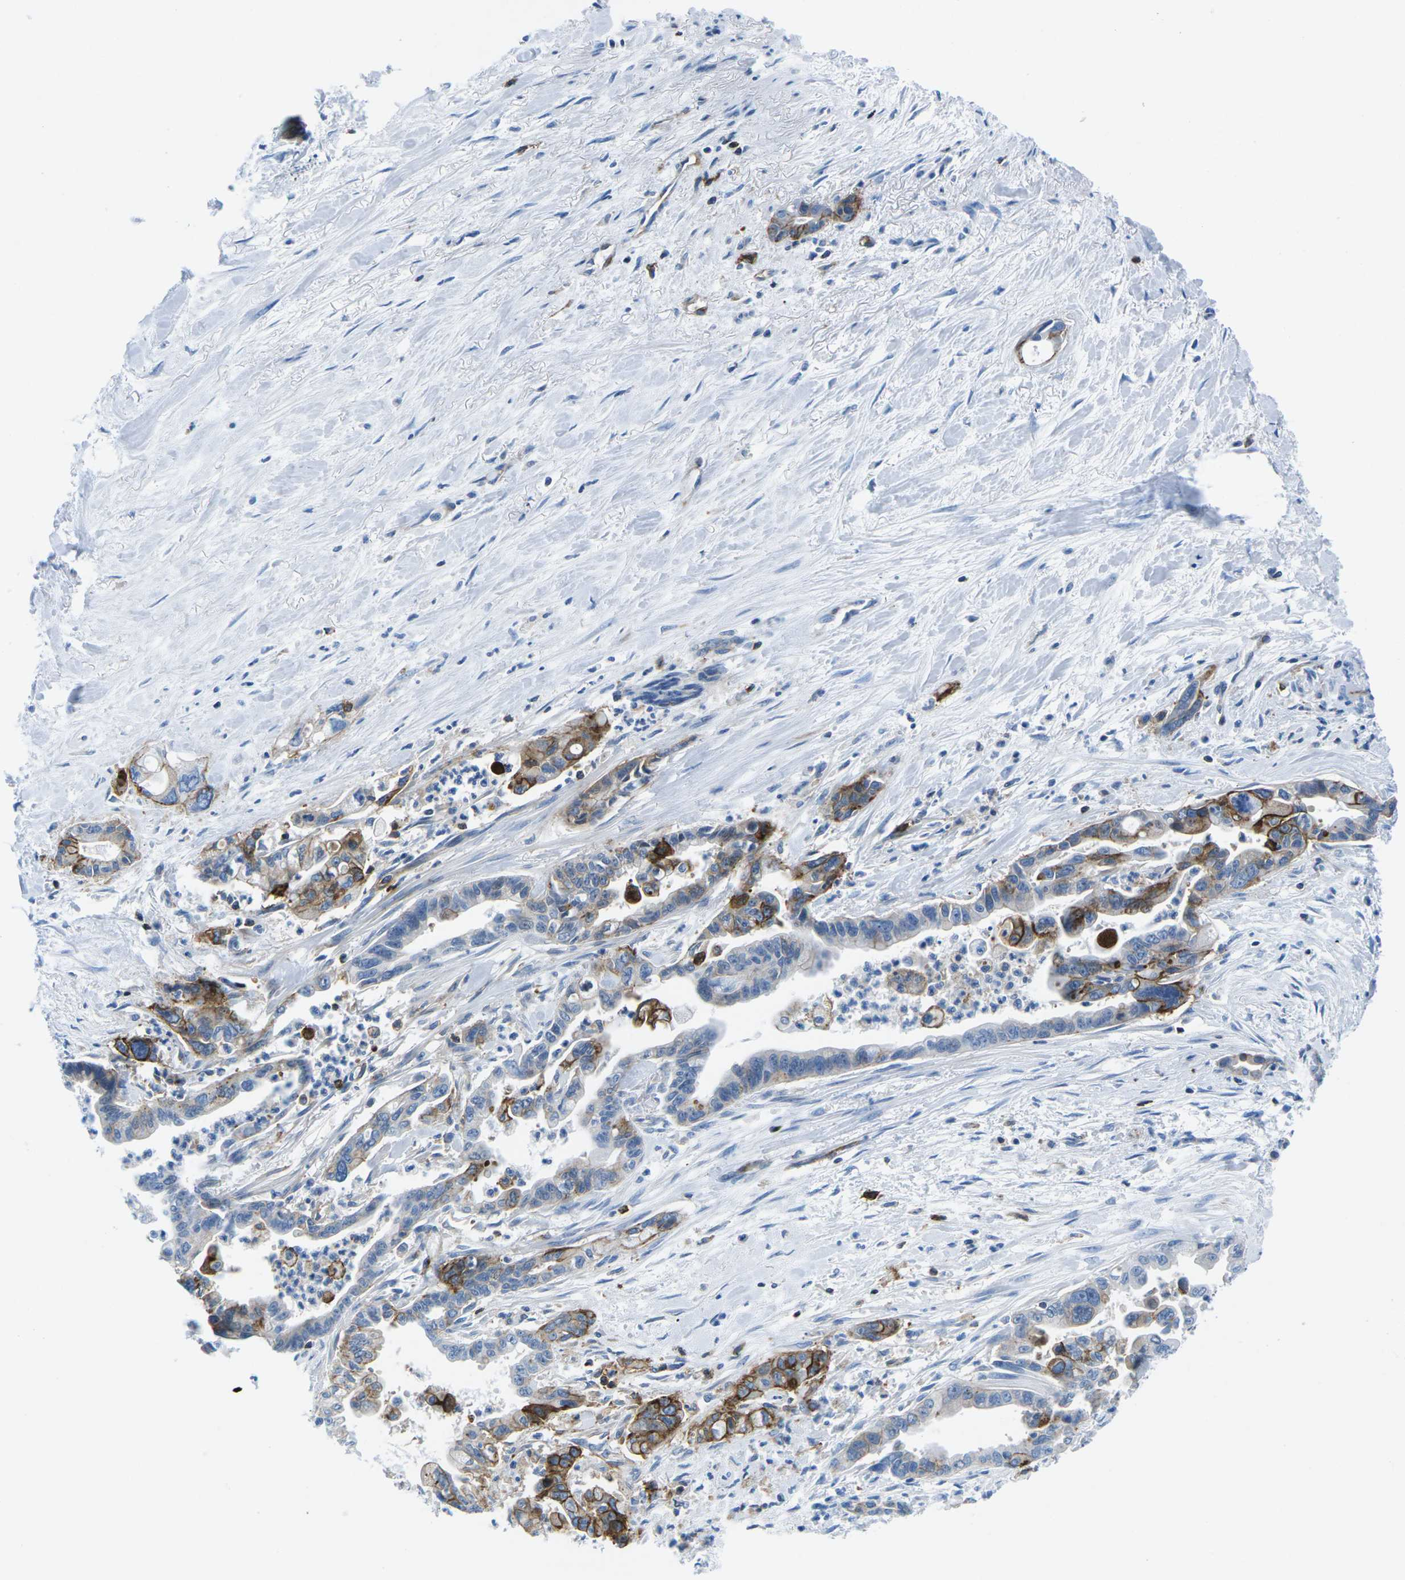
{"staining": {"intensity": "strong", "quantity": "25%-75%", "location": "cytoplasmic/membranous"}, "tissue": "pancreatic cancer", "cell_type": "Tumor cells", "image_type": "cancer", "snomed": [{"axis": "morphology", "description": "Adenocarcinoma, NOS"}, {"axis": "topography", "description": "Pancreas"}], "caption": "Pancreatic adenocarcinoma stained with IHC shows strong cytoplasmic/membranous positivity in approximately 25%-75% of tumor cells.", "gene": "SOCS4", "patient": {"sex": "male", "age": 70}}